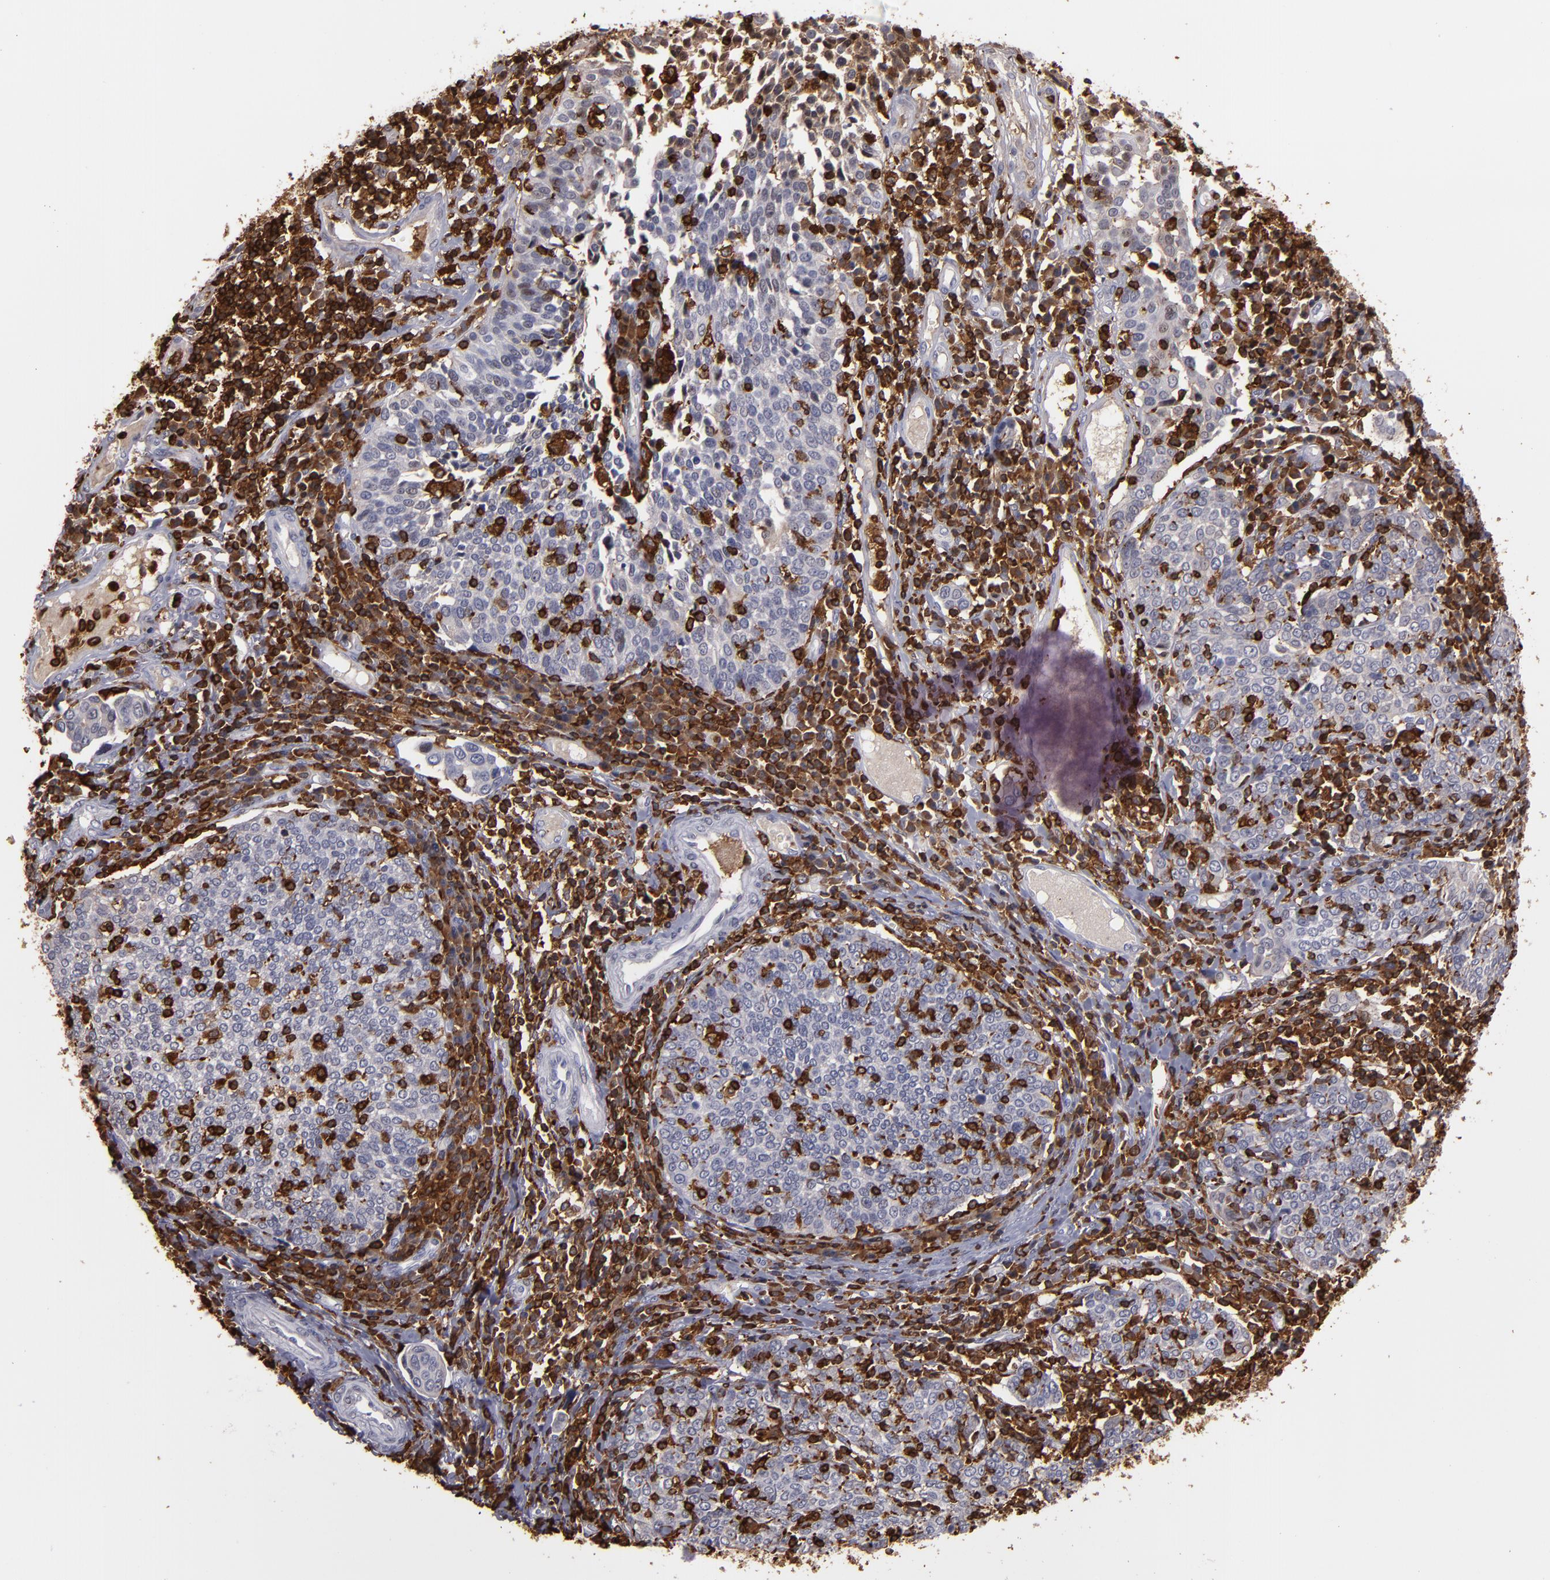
{"staining": {"intensity": "negative", "quantity": "none", "location": "none"}, "tissue": "cervical cancer", "cell_type": "Tumor cells", "image_type": "cancer", "snomed": [{"axis": "morphology", "description": "Squamous cell carcinoma, NOS"}, {"axis": "topography", "description": "Cervix"}], "caption": "Cervical cancer (squamous cell carcinoma) was stained to show a protein in brown. There is no significant staining in tumor cells. (Immunohistochemistry (ihc), brightfield microscopy, high magnification).", "gene": "WAS", "patient": {"sex": "female", "age": 40}}